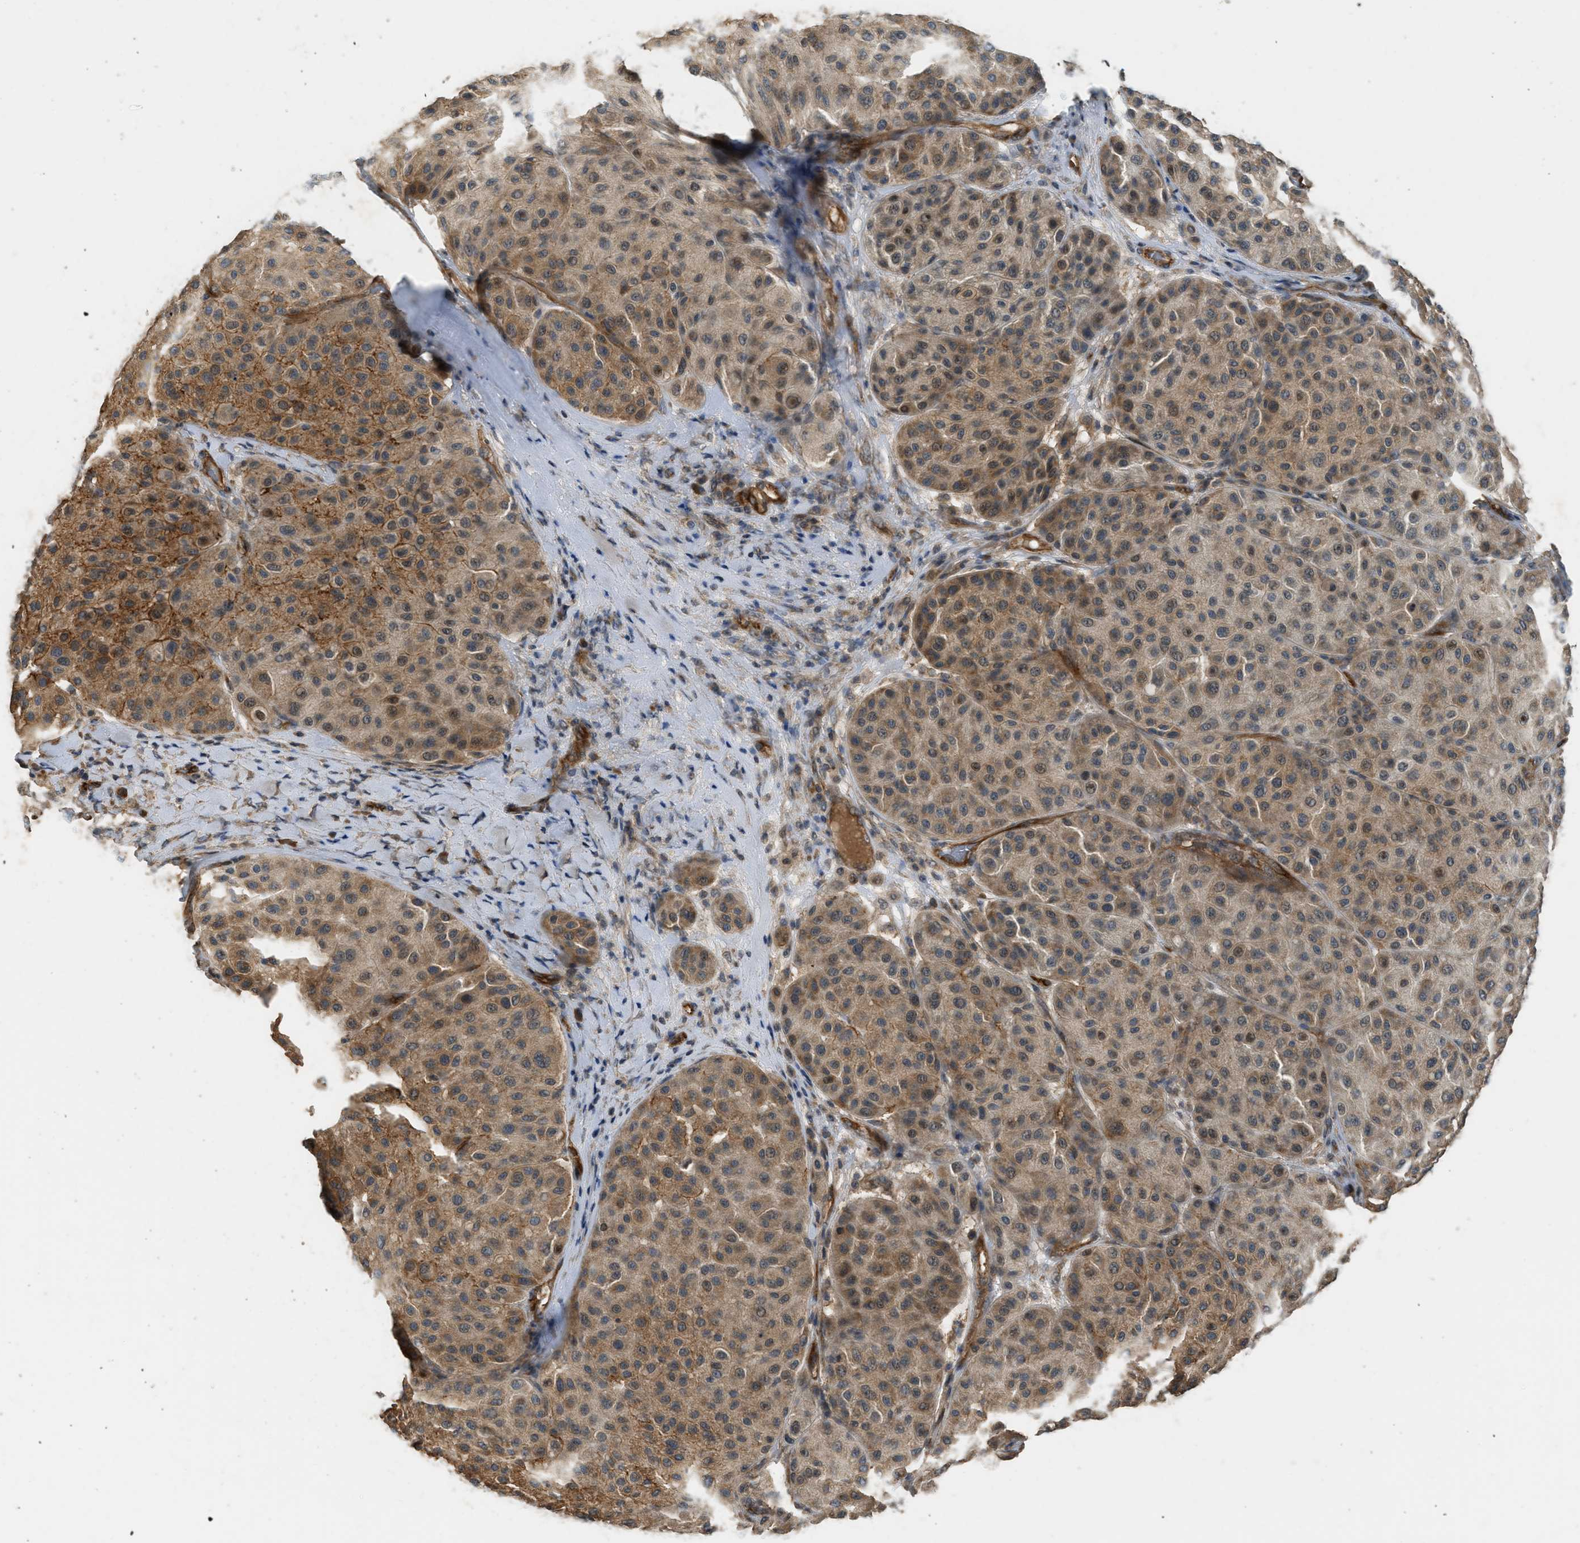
{"staining": {"intensity": "moderate", "quantity": ">75%", "location": "cytoplasmic/membranous"}, "tissue": "melanoma", "cell_type": "Tumor cells", "image_type": "cancer", "snomed": [{"axis": "morphology", "description": "Normal tissue, NOS"}, {"axis": "morphology", "description": "Malignant melanoma, Metastatic site"}, {"axis": "topography", "description": "Skin"}], "caption": "Immunohistochemical staining of melanoma exhibits moderate cytoplasmic/membranous protein positivity in about >75% of tumor cells.", "gene": "HIP1R", "patient": {"sex": "male", "age": 41}}